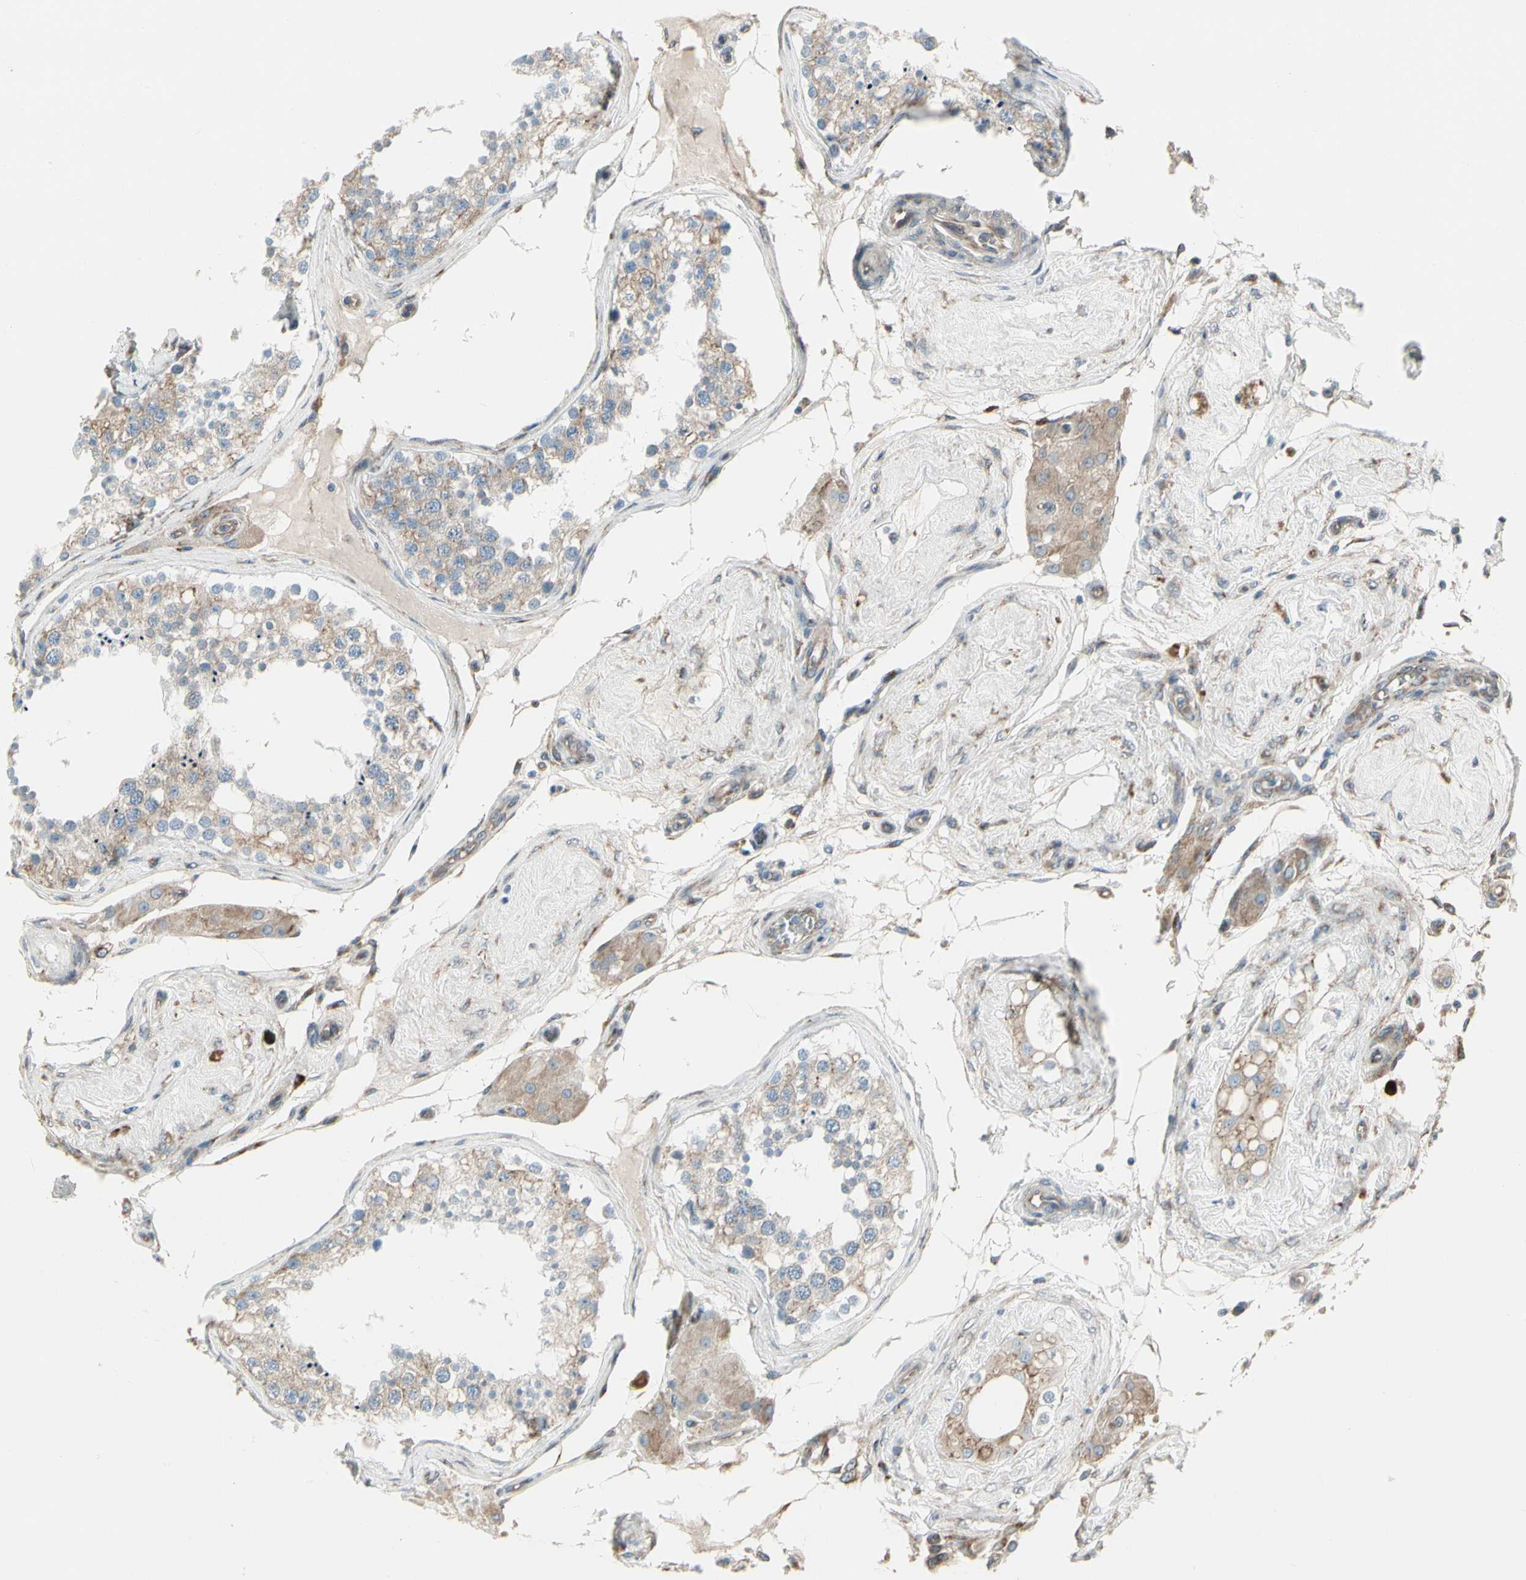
{"staining": {"intensity": "weak", "quantity": ">75%", "location": "cytoplasmic/membranous"}, "tissue": "testis", "cell_type": "Cells in seminiferous ducts", "image_type": "normal", "snomed": [{"axis": "morphology", "description": "Normal tissue, NOS"}, {"axis": "topography", "description": "Testis"}], "caption": "Brown immunohistochemical staining in benign human testis shows weak cytoplasmic/membranous positivity in about >75% of cells in seminiferous ducts.", "gene": "FNDC3A", "patient": {"sex": "male", "age": 68}}